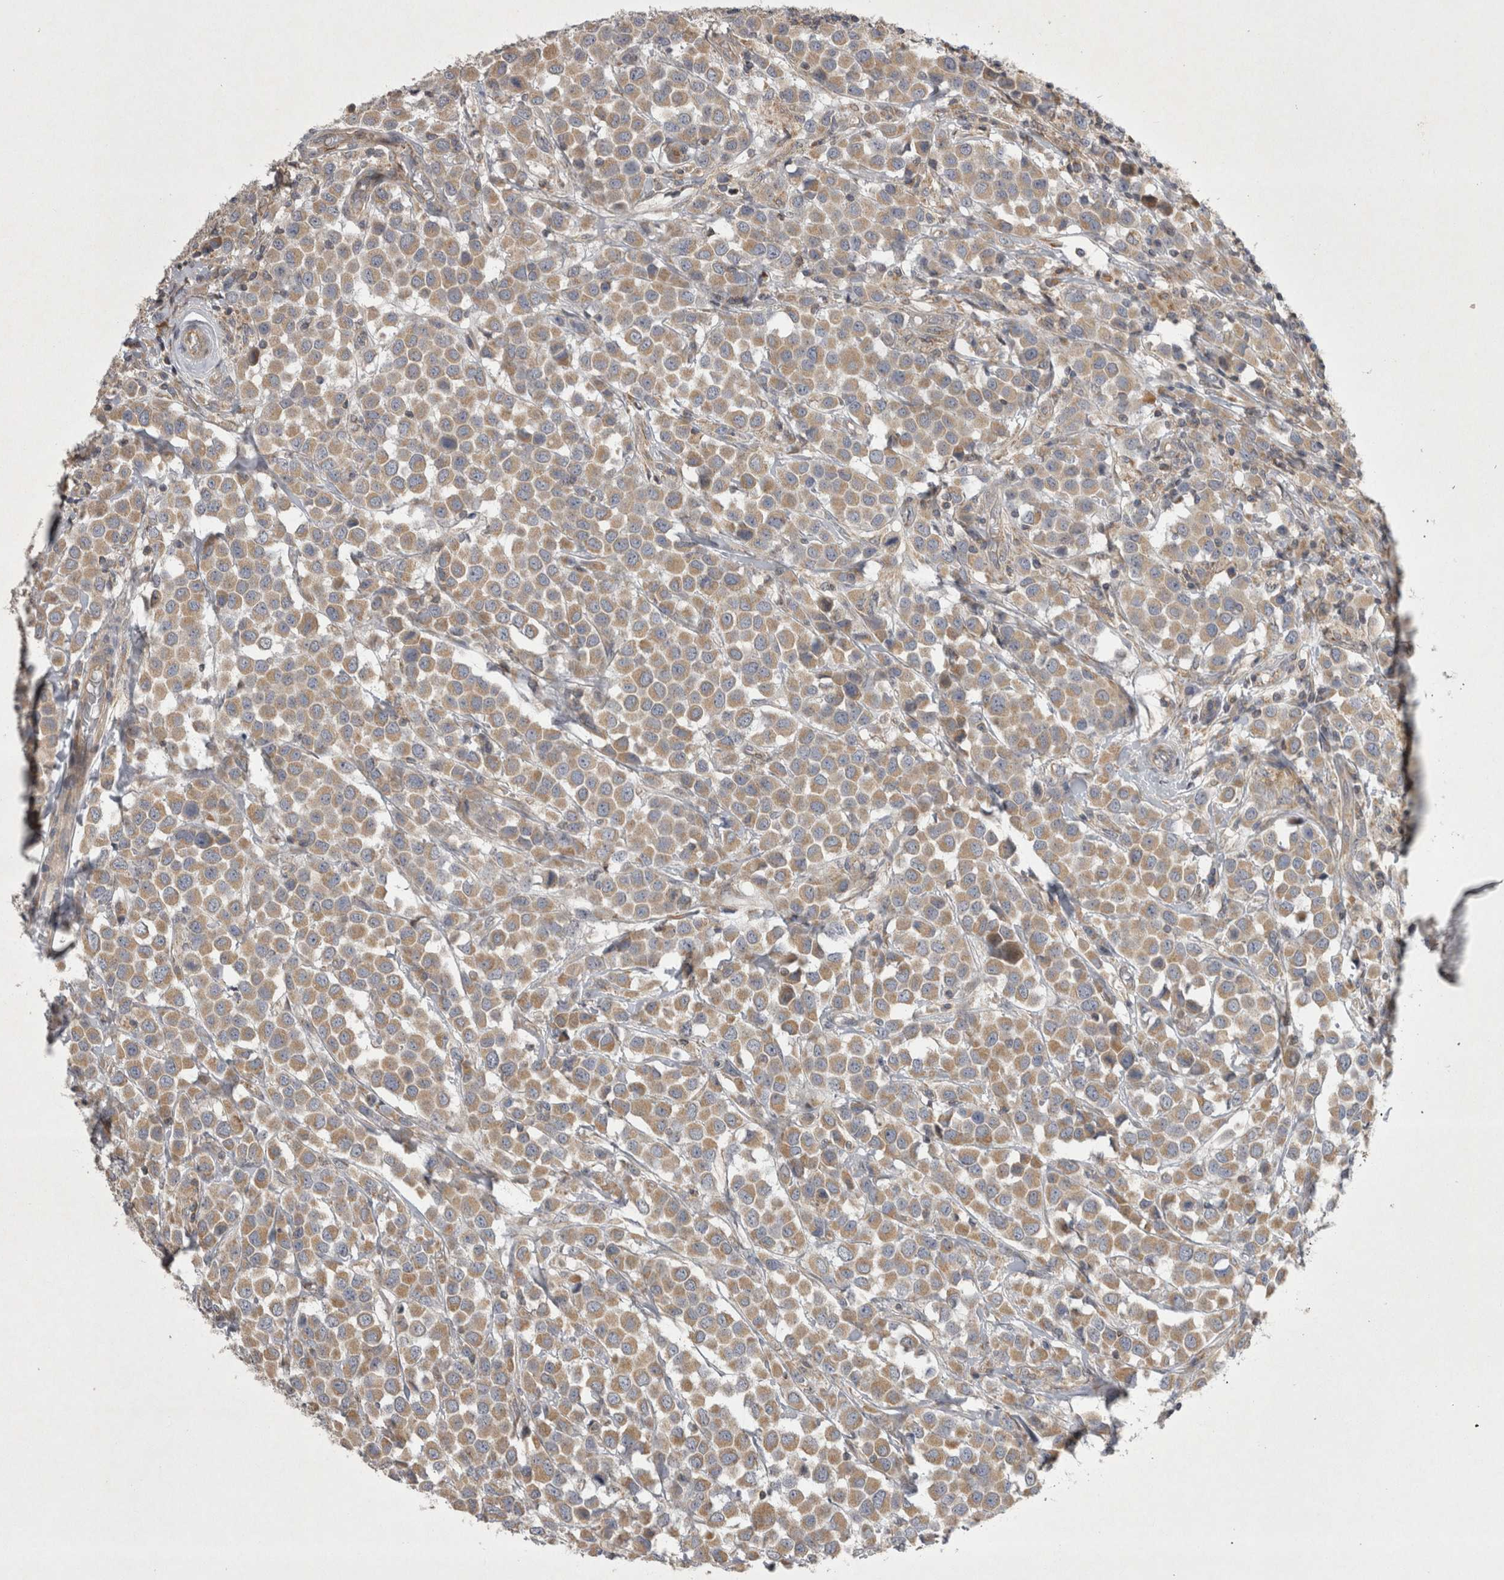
{"staining": {"intensity": "weak", "quantity": ">75%", "location": "cytoplasmic/membranous"}, "tissue": "breast cancer", "cell_type": "Tumor cells", "image_type": "cancer", "snomed": [{"axis": "morphology", "description": "Duct carcinoma"}, {"axis": "topography", "description": "Breast"}], "caption": "Protein staining of breast cancer tissue exhibits weak cytoplasmic/membranous positivity in about >75% of tumor cells.", "gene": "TSPOAP1", "patient": {"sex": "female", "age": 61}}